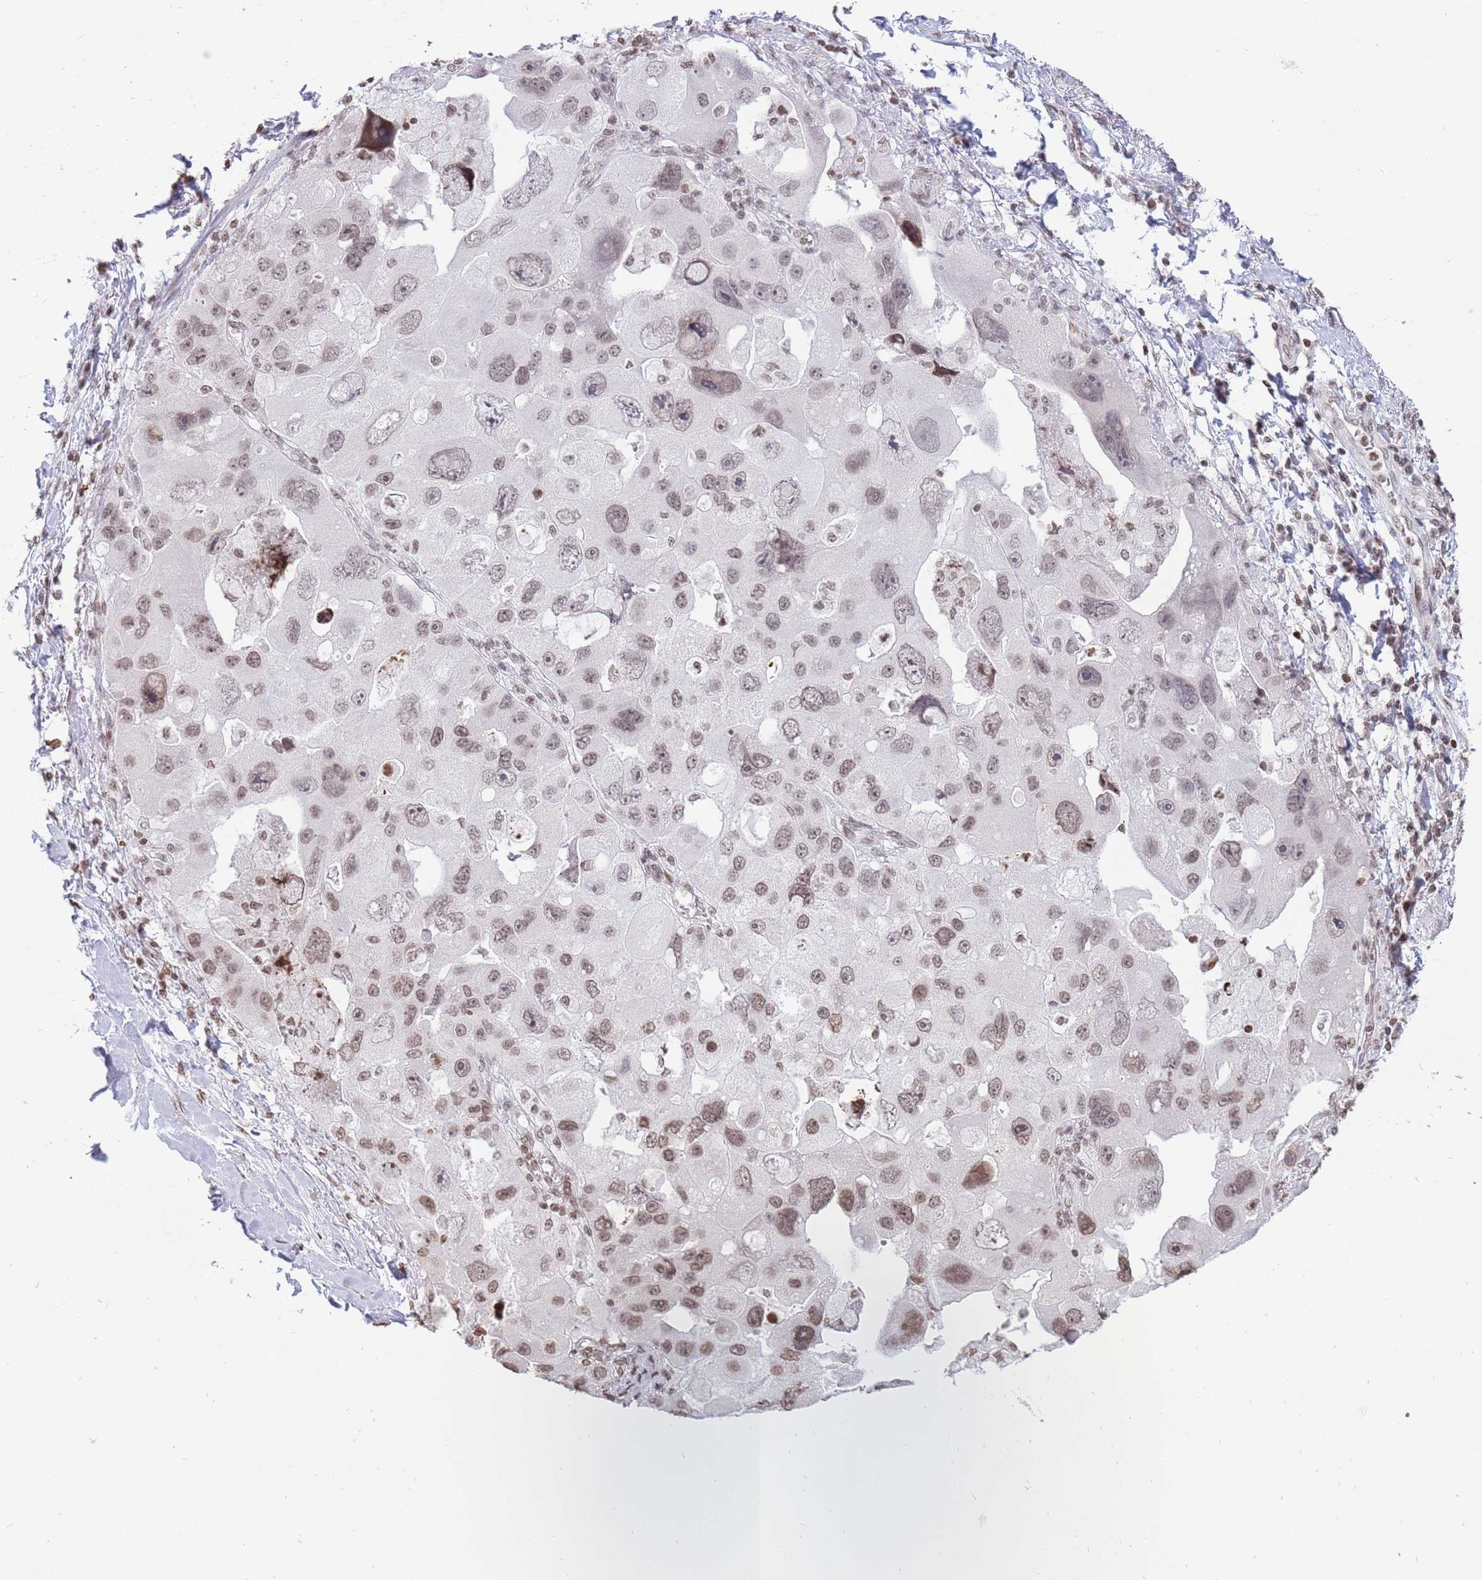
{"staining": {"intensity": "weak", "quantity": ">75%", "location": "nuclear"}, "tissue": "lung cancer", "cell_type": "Tumor cells", "image_type": "cancer", "snomed": [{"axis": "morphology", "description": "Adenocarcinoma, NOS"}, {"axis": "topography", "description": "Lung"}], "caption": "Protein staining exhibits weak nuclear expression in approximately >75% of tumor cells in lung cancer.", "gene": "SHISAL1", "patient": {"sex": "female", "age": 54}}